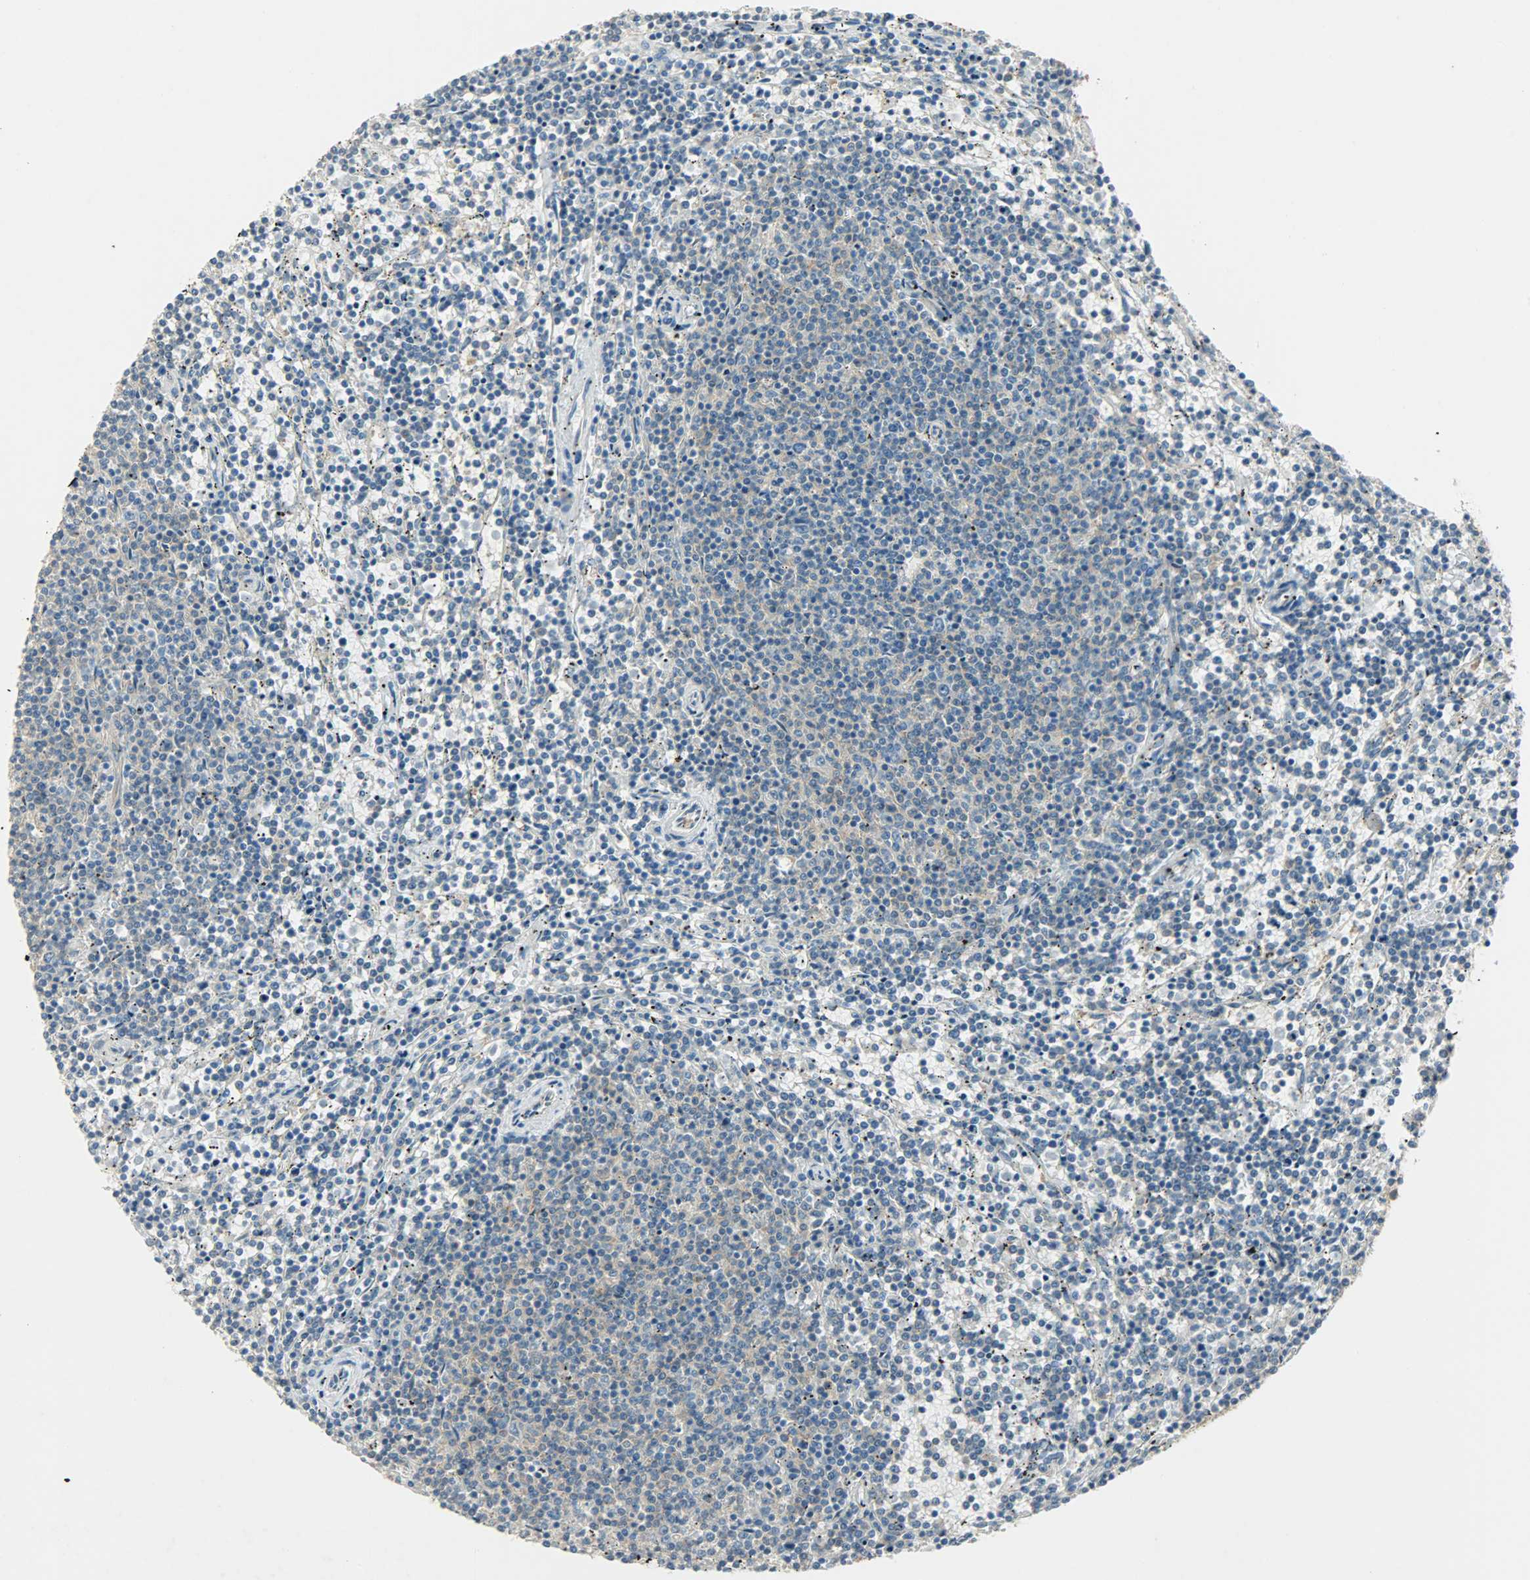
{"staining": {"intensity": "weak", "quantity": "25%-75%", "location": "cytoplasmic/membranous"}, "tissue": "lymphoma", "cell_type": "Tumor cells", "image_type": "cancer", "snomed": [{"axis": "morphology", "description": "Malignant lymphoma, non-Hodgkin's type, Low grade"}, {"axis": "topography", "description": "Spleen"}], "caption": "Protein expression analysis of human low-grade malignant lymphoma, non-Hodgkin's type reveals weak cytoplasmic/membranous expression in about 25%-75% of tumor cells.", "gene": "TSC22D2", "patient": {"sex": "female", "age": 50}}